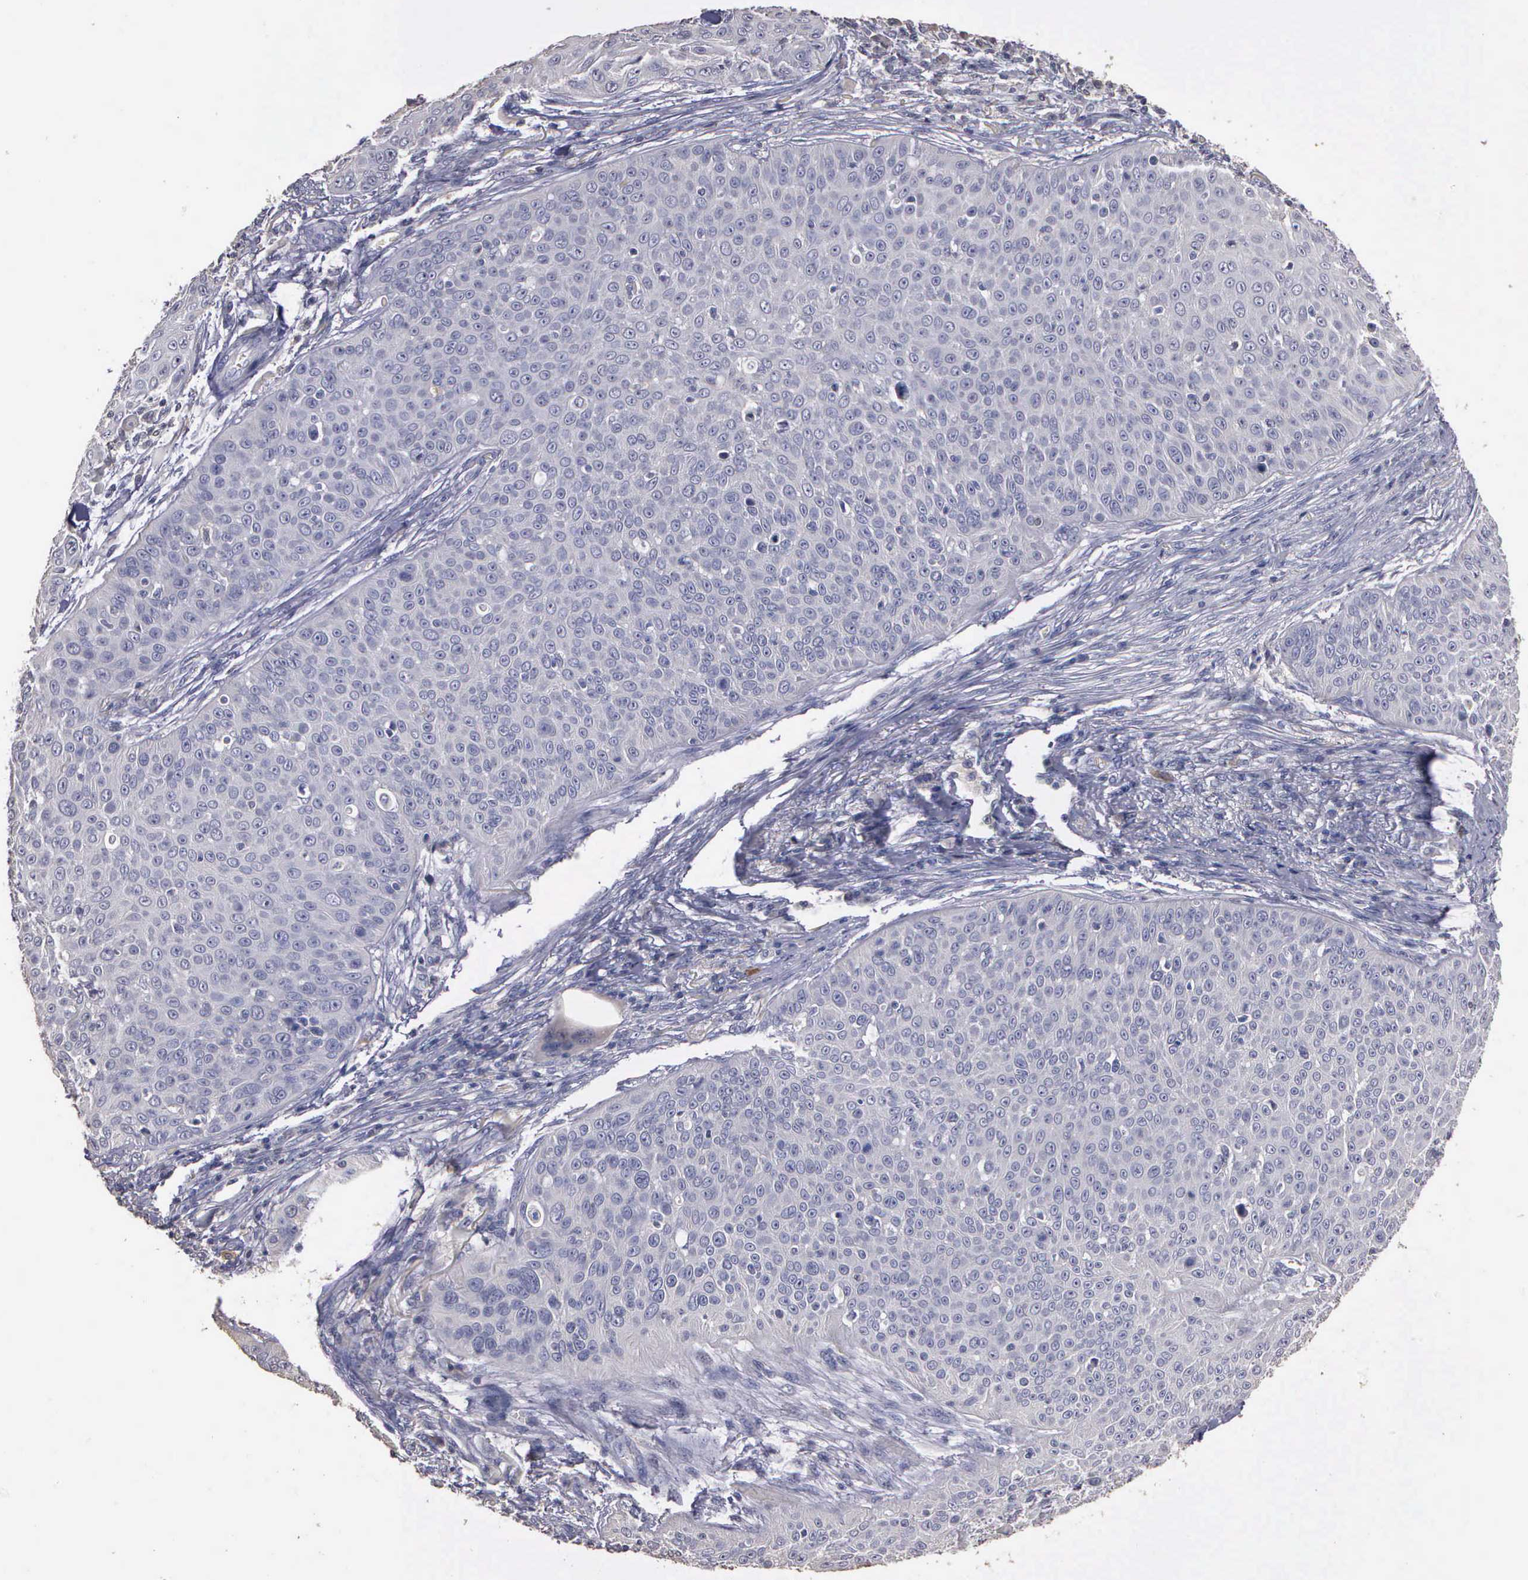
{"staining": {"intensity": "negative", "quantity": "none", "location": "none"}, "tissue": "skin cancer", "cell_type": "Tumor cells", "image_type": "cancer", "snomed": [{"axis": "morphology", "description": "Squamous cell carcinoma, NOS"}, {"axis": "topography", "description": "Skin"}], "caption": "Histopathology image shows no significant protein staining in tumor cells of skin squamous cell carcinoma.", "gene": "ENO3", "patient": {"sex": "male", "age": 82}}